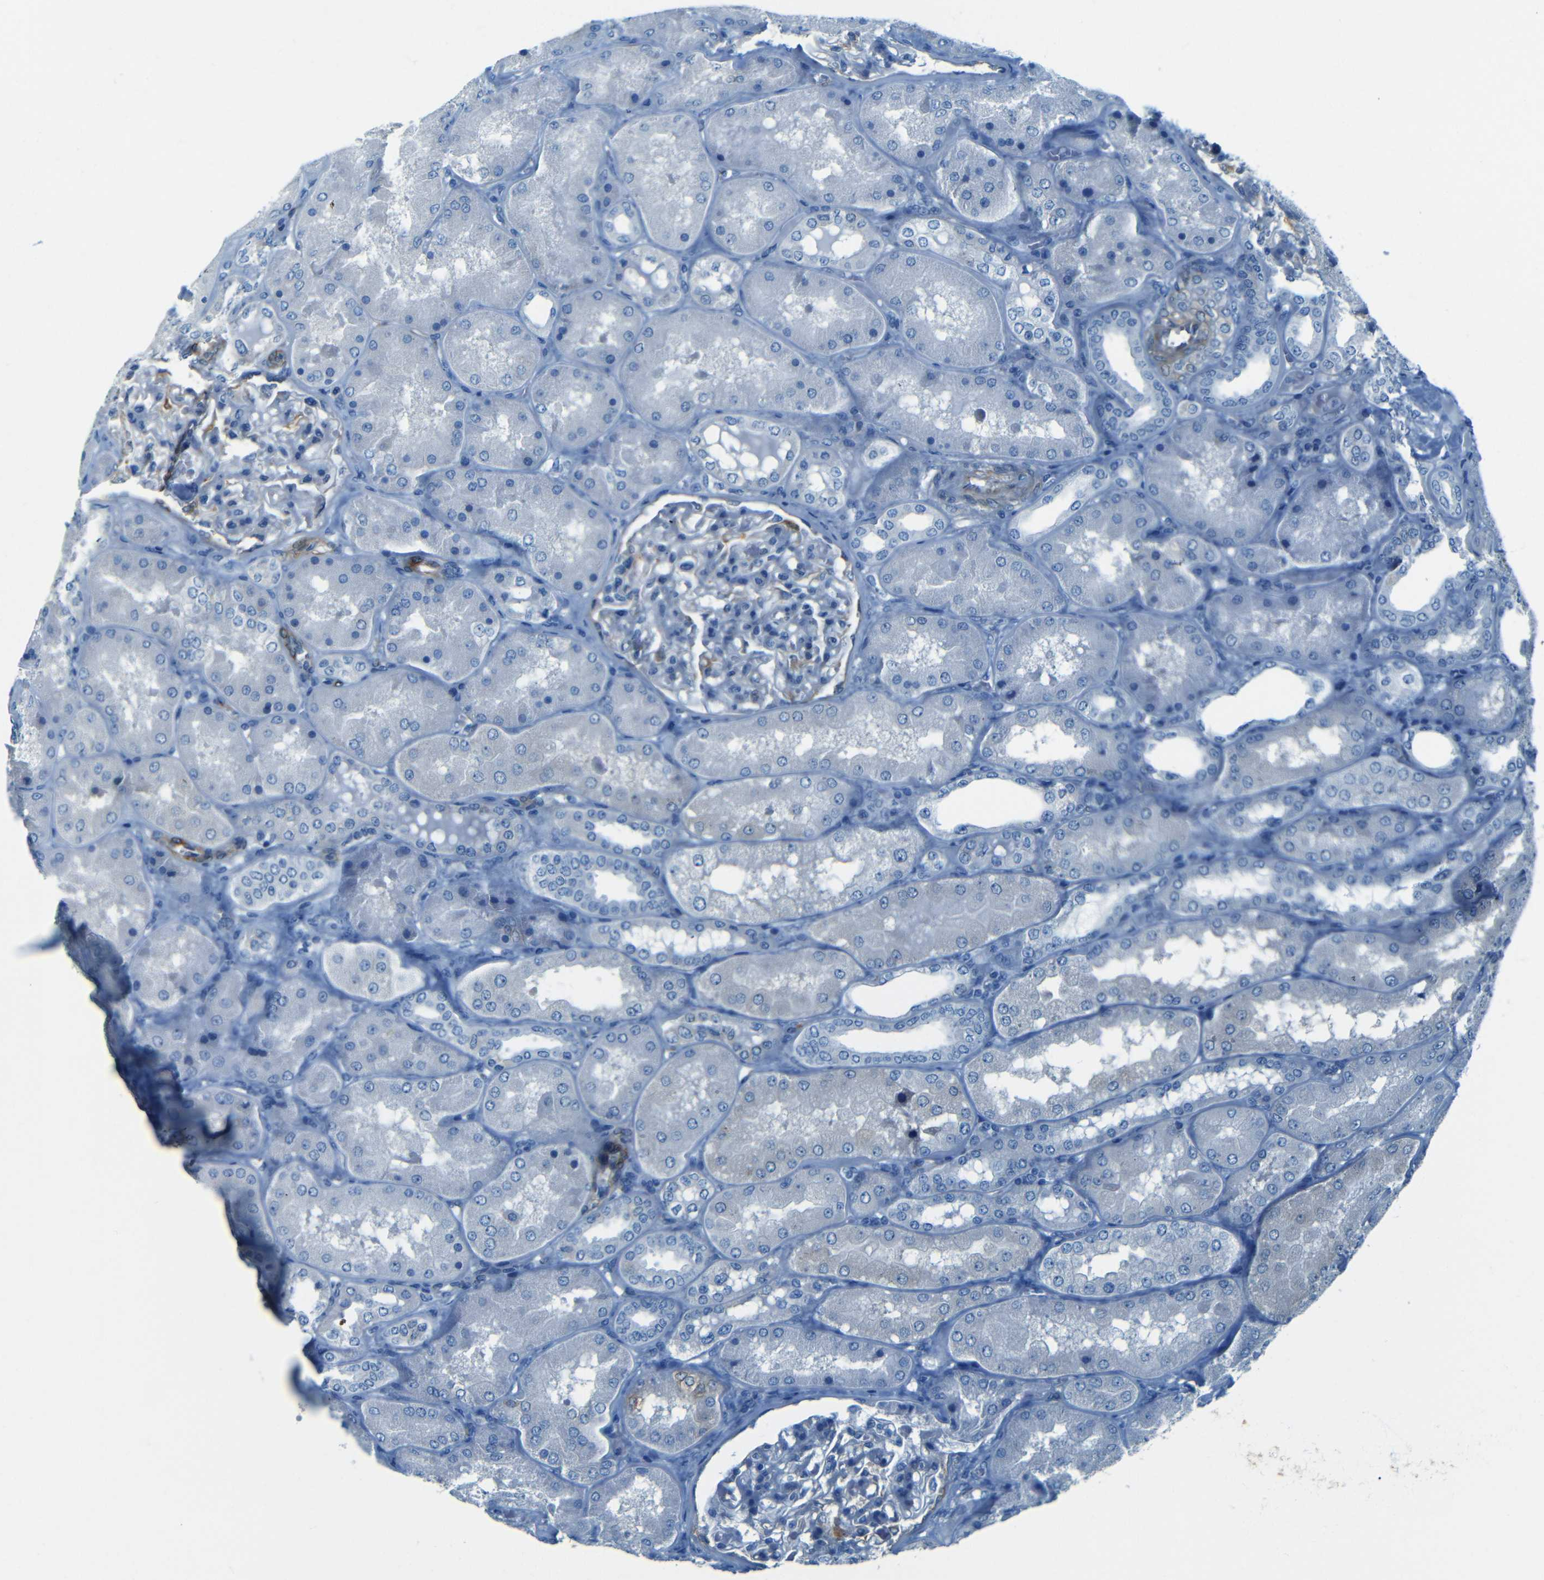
{"staining": {"intensity": "strong", "quantity": "<25%", "location": "cytoplasmic/membranous"}, "tissue": "kidney", "cell_type": "Cells in glomeruli", "image_type": "normal", "snomed": [{"axis": "morphology", "description": "Normal tissue, NOS"}, {"axis": "topography", "description": "Kidney"}], "caption": "A micrograph showing strong cytoplasmic/membranous expression in approximately <25% of cells in glomeruli in benign kidney, as visualized by brown immunohistochemical staining.", "gene": "MAP2", "patient": {"sex": "female", "age": 56}}